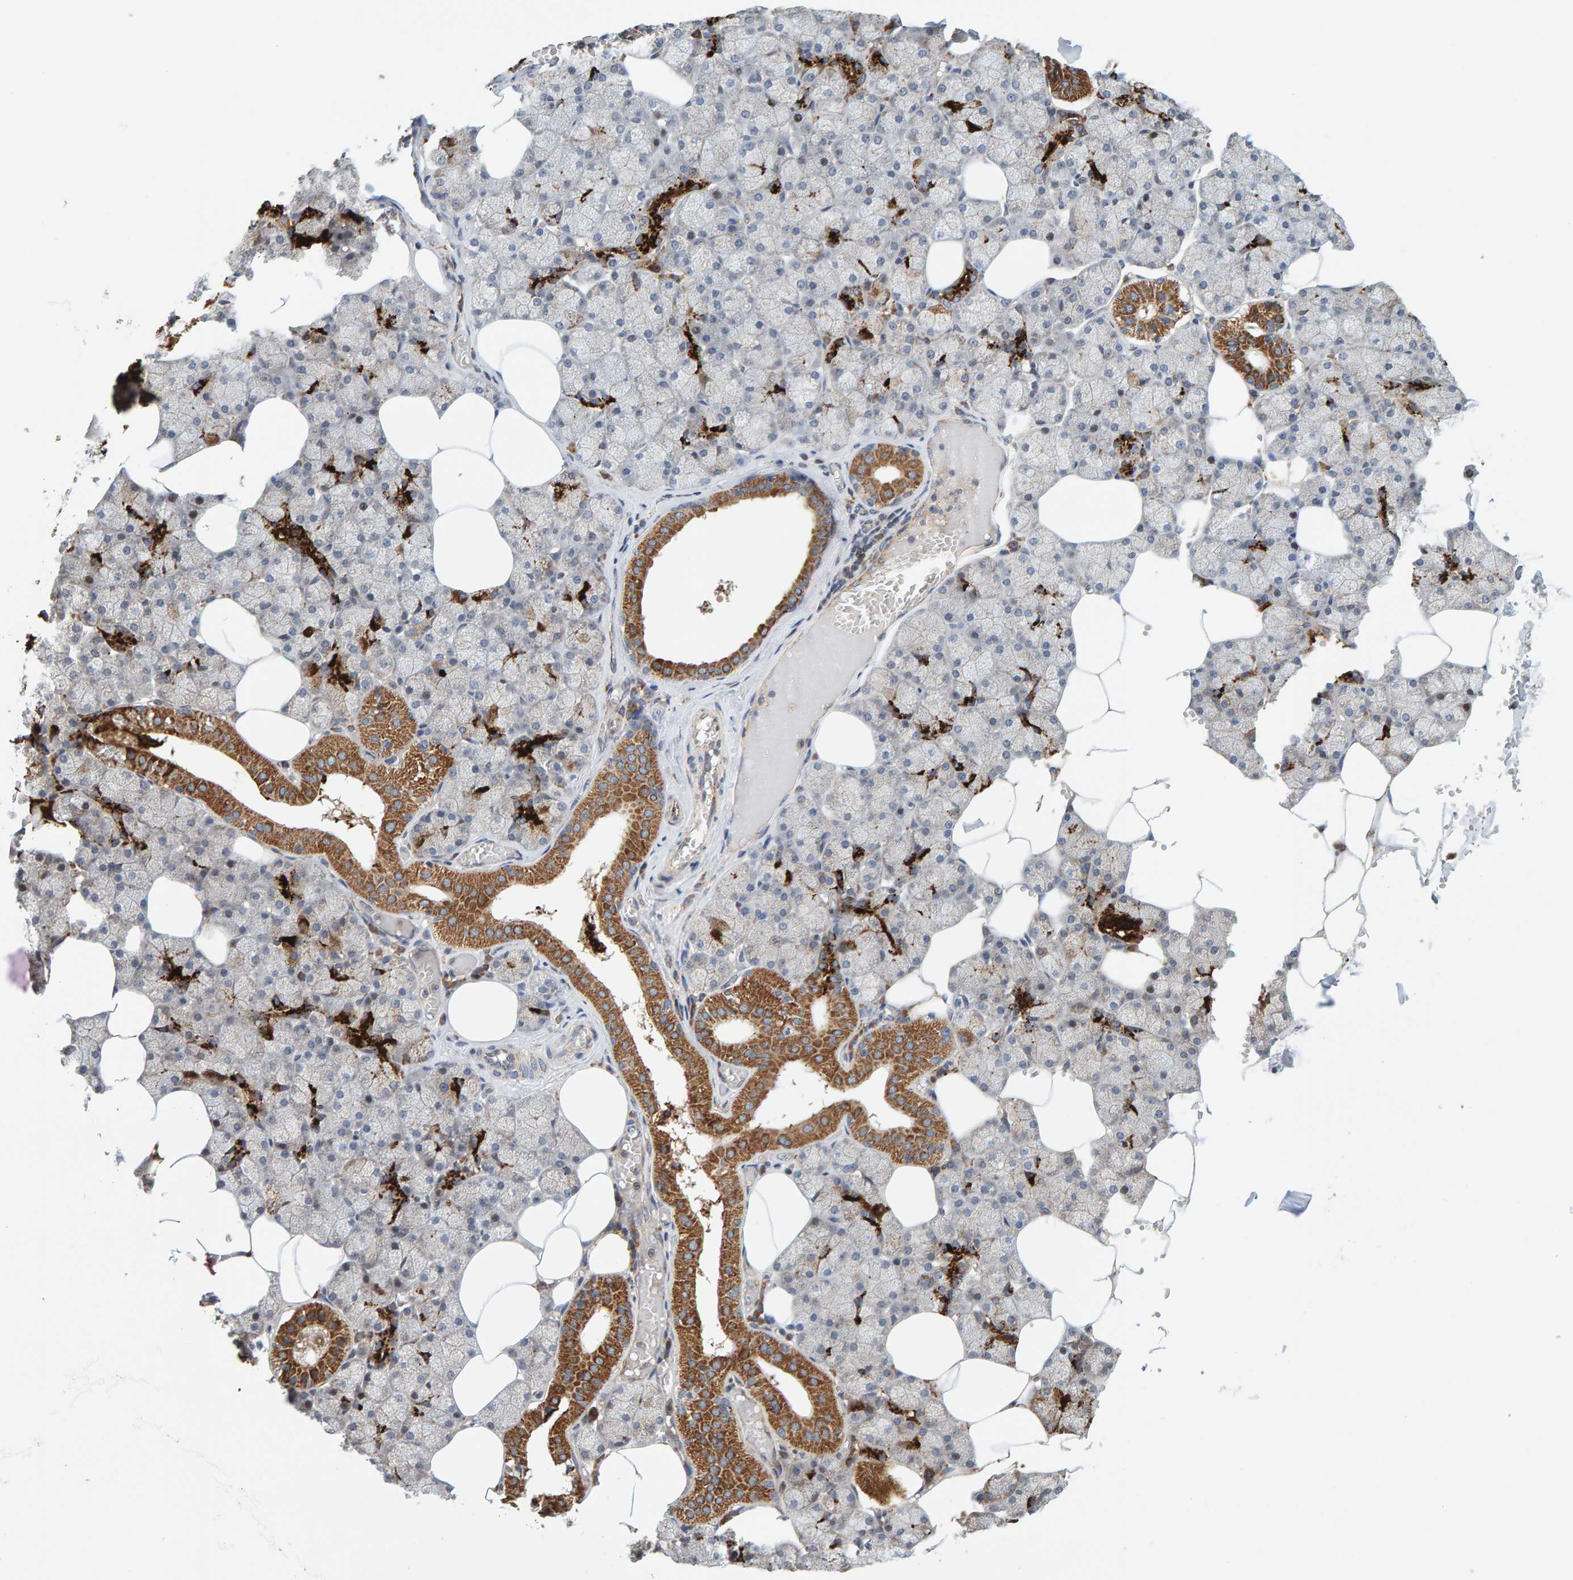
{"staining": {"intensity": "strong", "quantity": "<25%", "location": "cytoplasmic/membranous"}, "tissue": "salivary gland", "cell_type": "Glandular cells", "image_type": "normal", "snomed": [{"axis": "morphology", "description": "Normal tissue, NOS"}, {"axis": "topography", "description": "Salivary gland"}], "caption": "A brown stain labels strong cytoplasmic/membranous positivity of a protein in glandular cells of unremarkable human salivary gland. (Brightfield microscopy of DAB IHC at high magnification).", "gene": "MRPL45", "patient": {"sex": "male", "age": 62}}